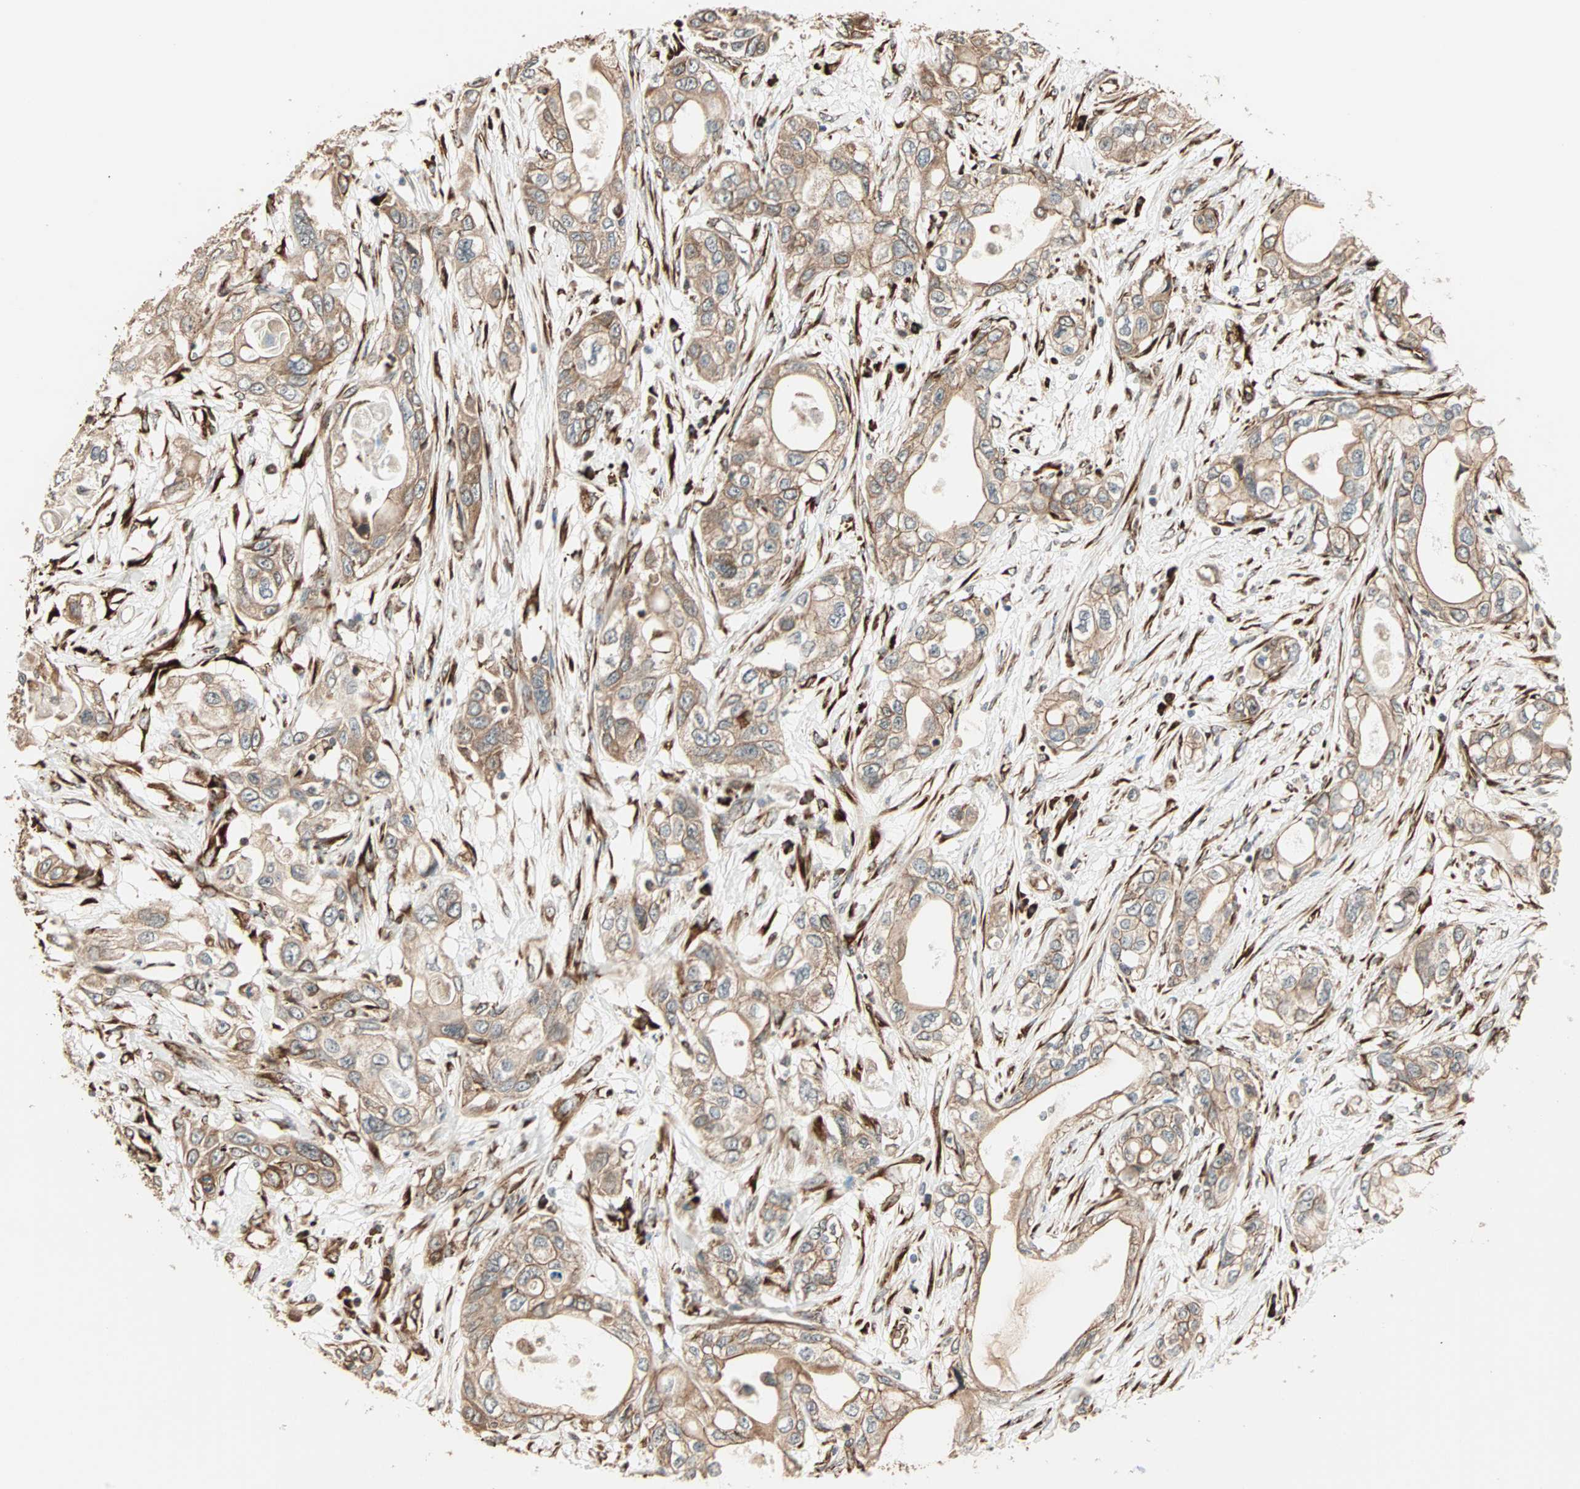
{"staining": {"intensity": "moderate", "quantity": ">75%", "location": "cytoplasmic/membranous"}, "tissue": "pancreatic cancer", "cell_type": "Tumor cells", "image_type": "cancer", "snomed": [{"axis": "morphology", "description": "Adenocarcinoma, NOS"}, {"axis": "topography", "description": "Pancreas"}], "caption": "Tumor cells display medium levels of moderate cytoplasmic/membranous expression in about >75% of cells in adenocarcinoma (pancreatic).", "gene": "P4HA1", "patient": {"sex": "female", "age": 70}}